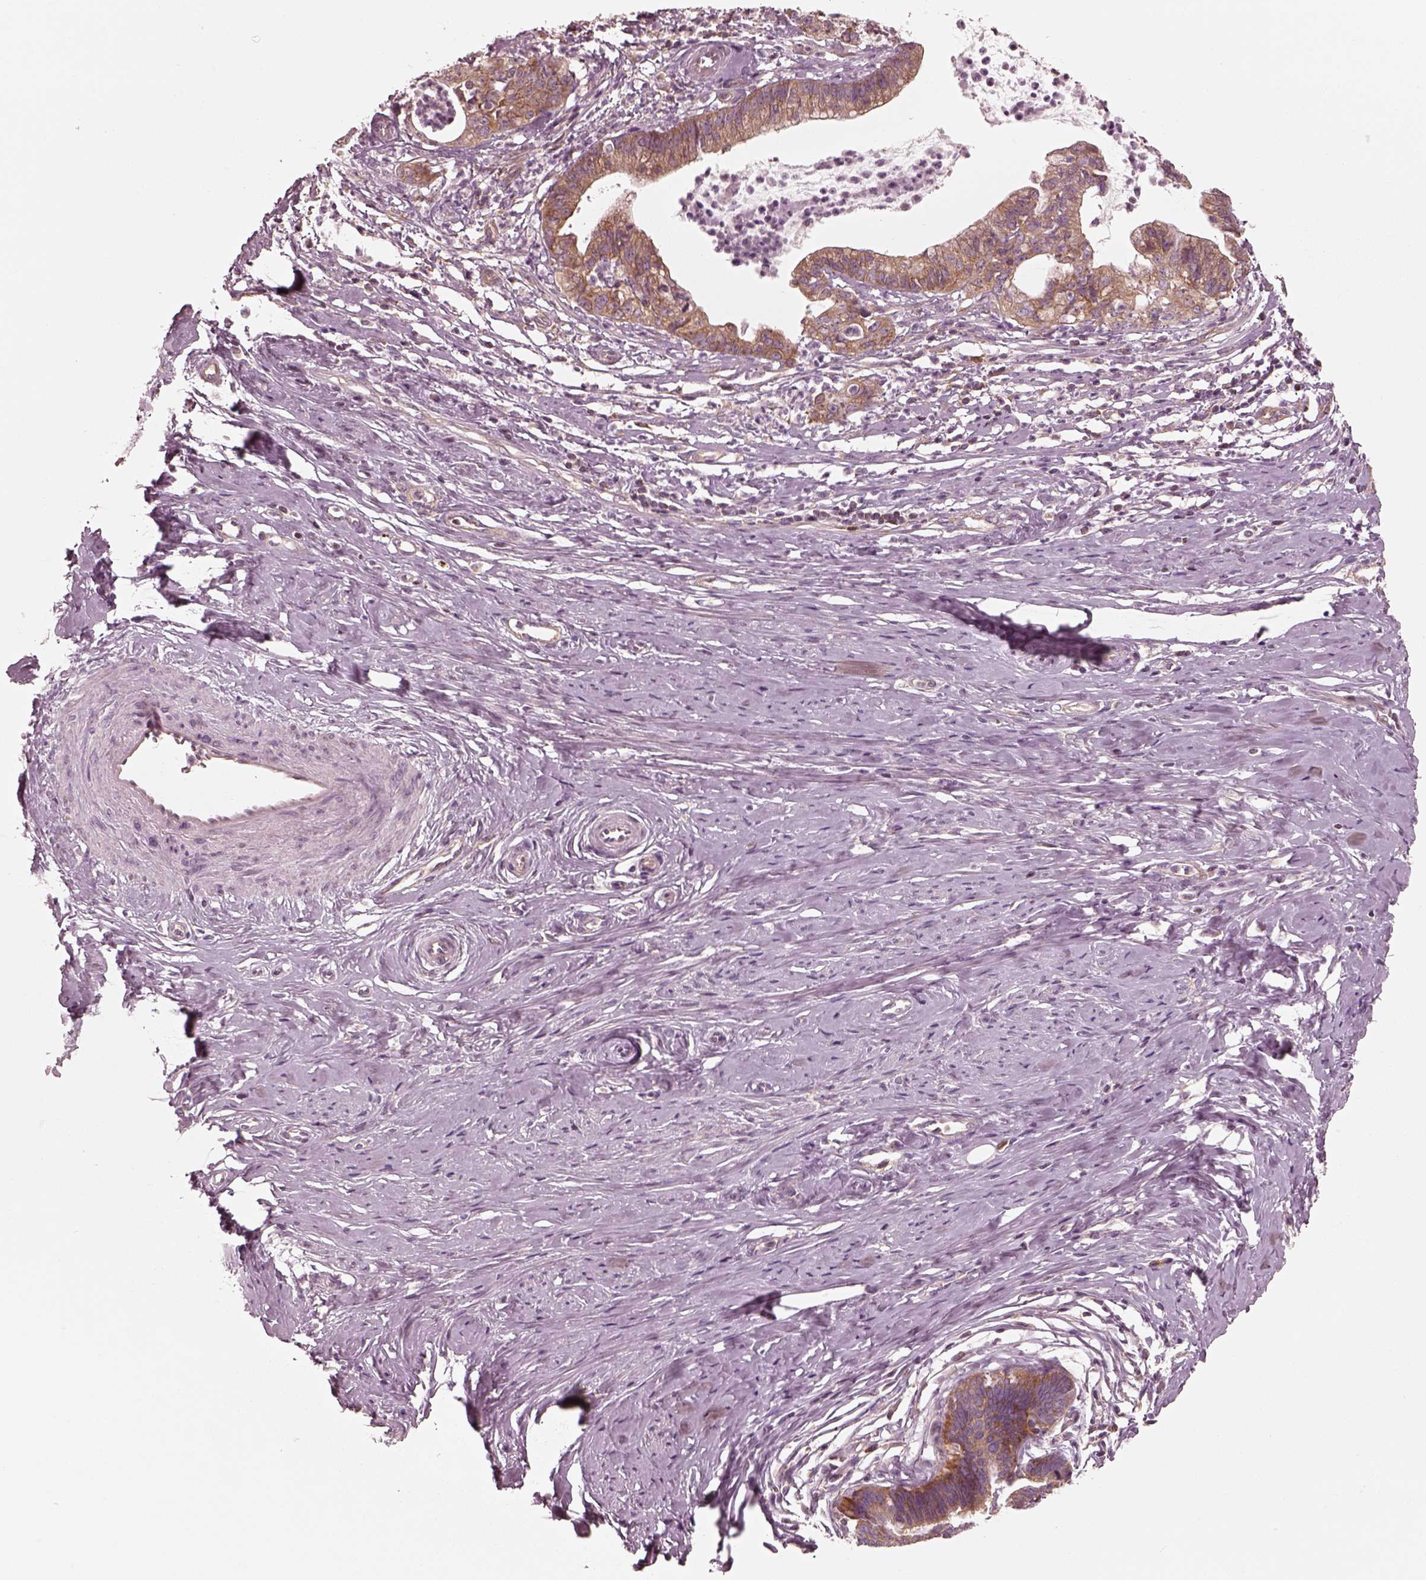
{"staining": {"intensity": "moderate", "quantity": ">75%", "location": "cytoplasmic/membranous"}, "tissue": "cervical cancer", "cell_type": "Tumor cells", "image_type": "cancer", "snomed": [{"axis": "morphology", "description": "Normal tissue, NOS"}, {"axis": "morphology", "description": "Adenocarcinoma, NOS"}, {"axis": "topography", "description": "Cervix"}], "caption": "Protein analysis of adenocarcinoma (cervical) tissue shows moderate cytoplasmic/membranous staining in about >75% of tumor cells. The staining was performed using DAB, with brown indicating positive protein expression. Nuclei are stained blue with hematoxylin.", "gene": "CNOT2", "patient": {"sex": "female", "age": 38}}